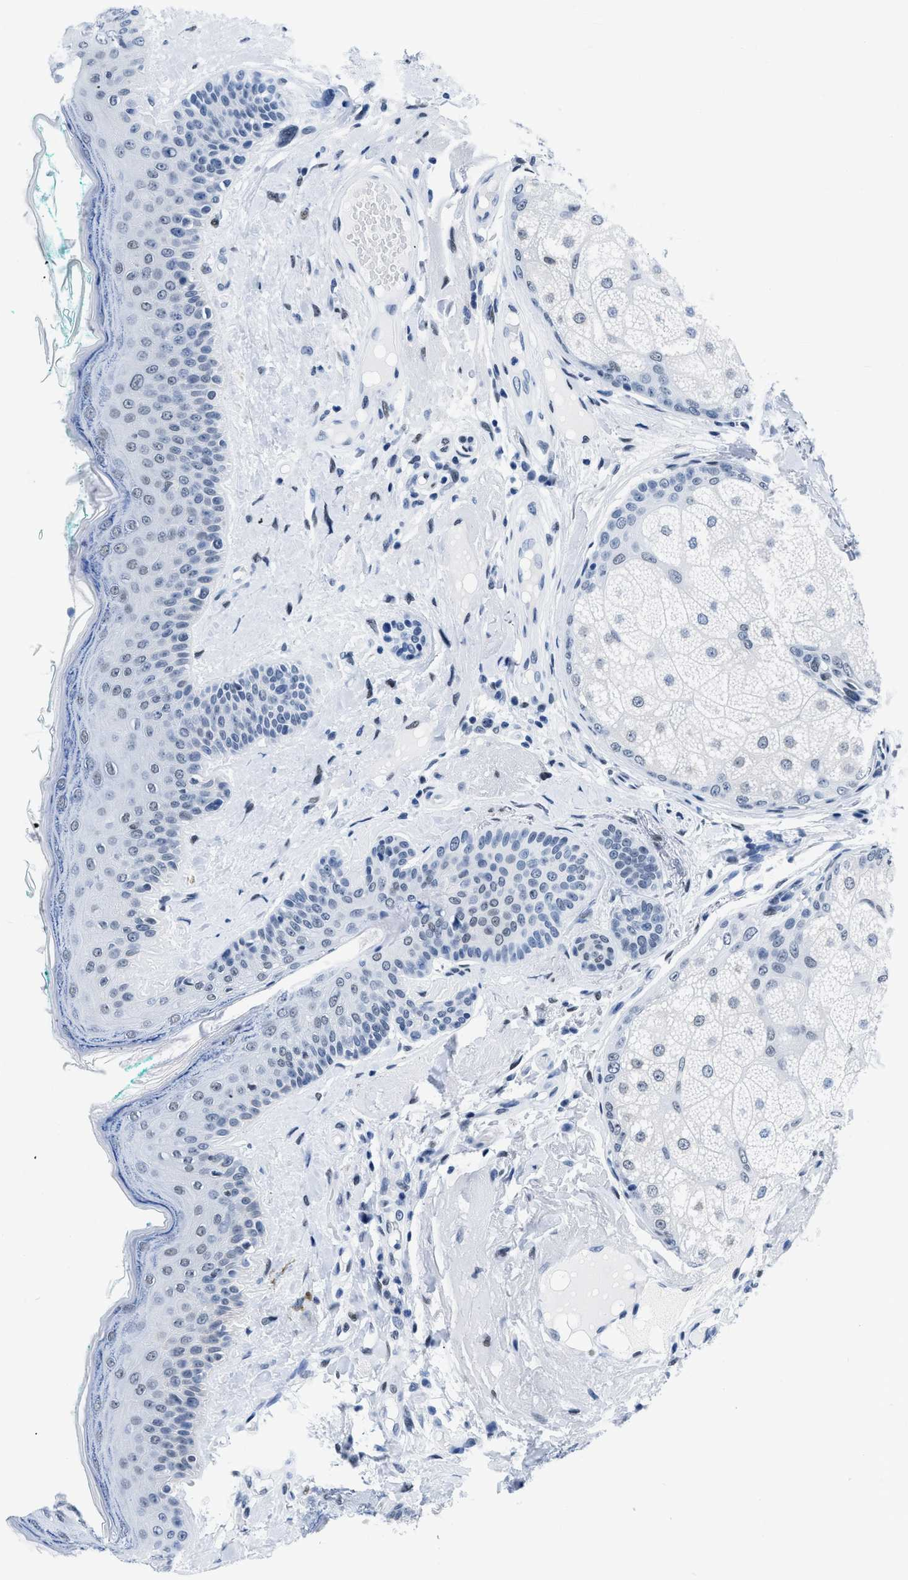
{"staining": {"intensity": "moderate", "quantity": "<25%", "location": "nuclear"}, "tissue": "oral mucosa", "cell_type": "Squamous epithelial cells", "image_type": "normal", "snomed": [{"axis": "morphology", "description": "Normal tissue, NOS"}, {"axis": "topography", "description": "Skin"}, {"axis": "topography", "description": "Oral tissue"}], "caption": "The histopathology image reveals a brown stain indicating the presence of a protein in the nuclear of squamous epithelial cells in oral mucosa. The protein is stained brown, and the nuclei are stained in blue (DAB (3,3'-diaminobenzidine) IHC with brightfield microscopy, high magnification).", "gene": "CTBP1", "patient": {"sex": "male", "age": 84}}